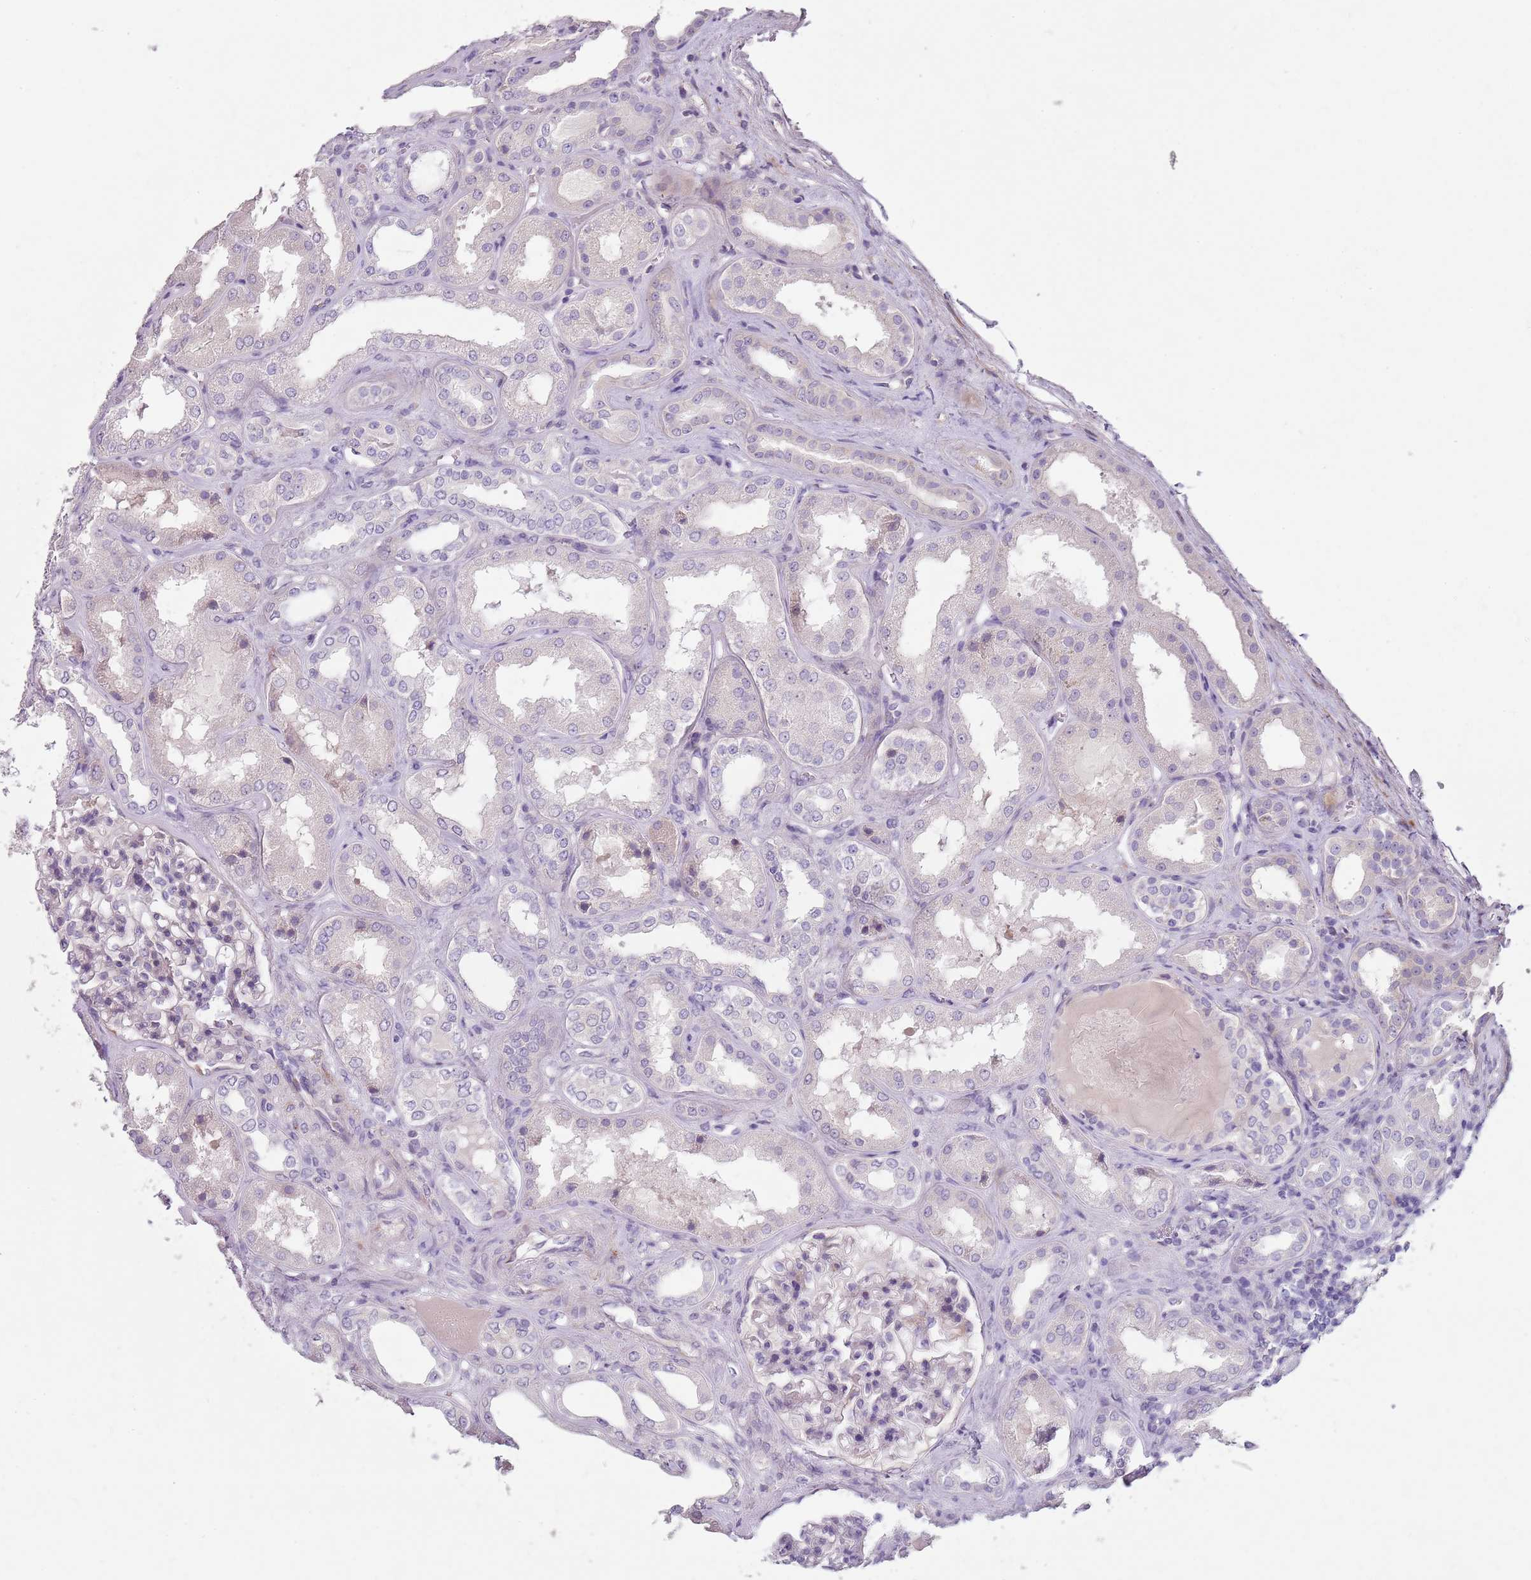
{"staining": {"intensity": "negative", "quantity": "none", "location": "none"}, "tissue": "kidney", "cell_type": "Cells in glomeruli", "image_type": "normal", "snomed": [{"axis": "morphology", "description": "Normal tissue, NOS"}, {"axis": "topography", "description": "Kidney"}], "caption": "An immunohistochemistry (IHC) photomicrograph of benign kidney is shown. There is no staining in cells in glomeruli of kidney.", "gene": "ZNF583", "patient": {"sex": "female", "age": 56}}